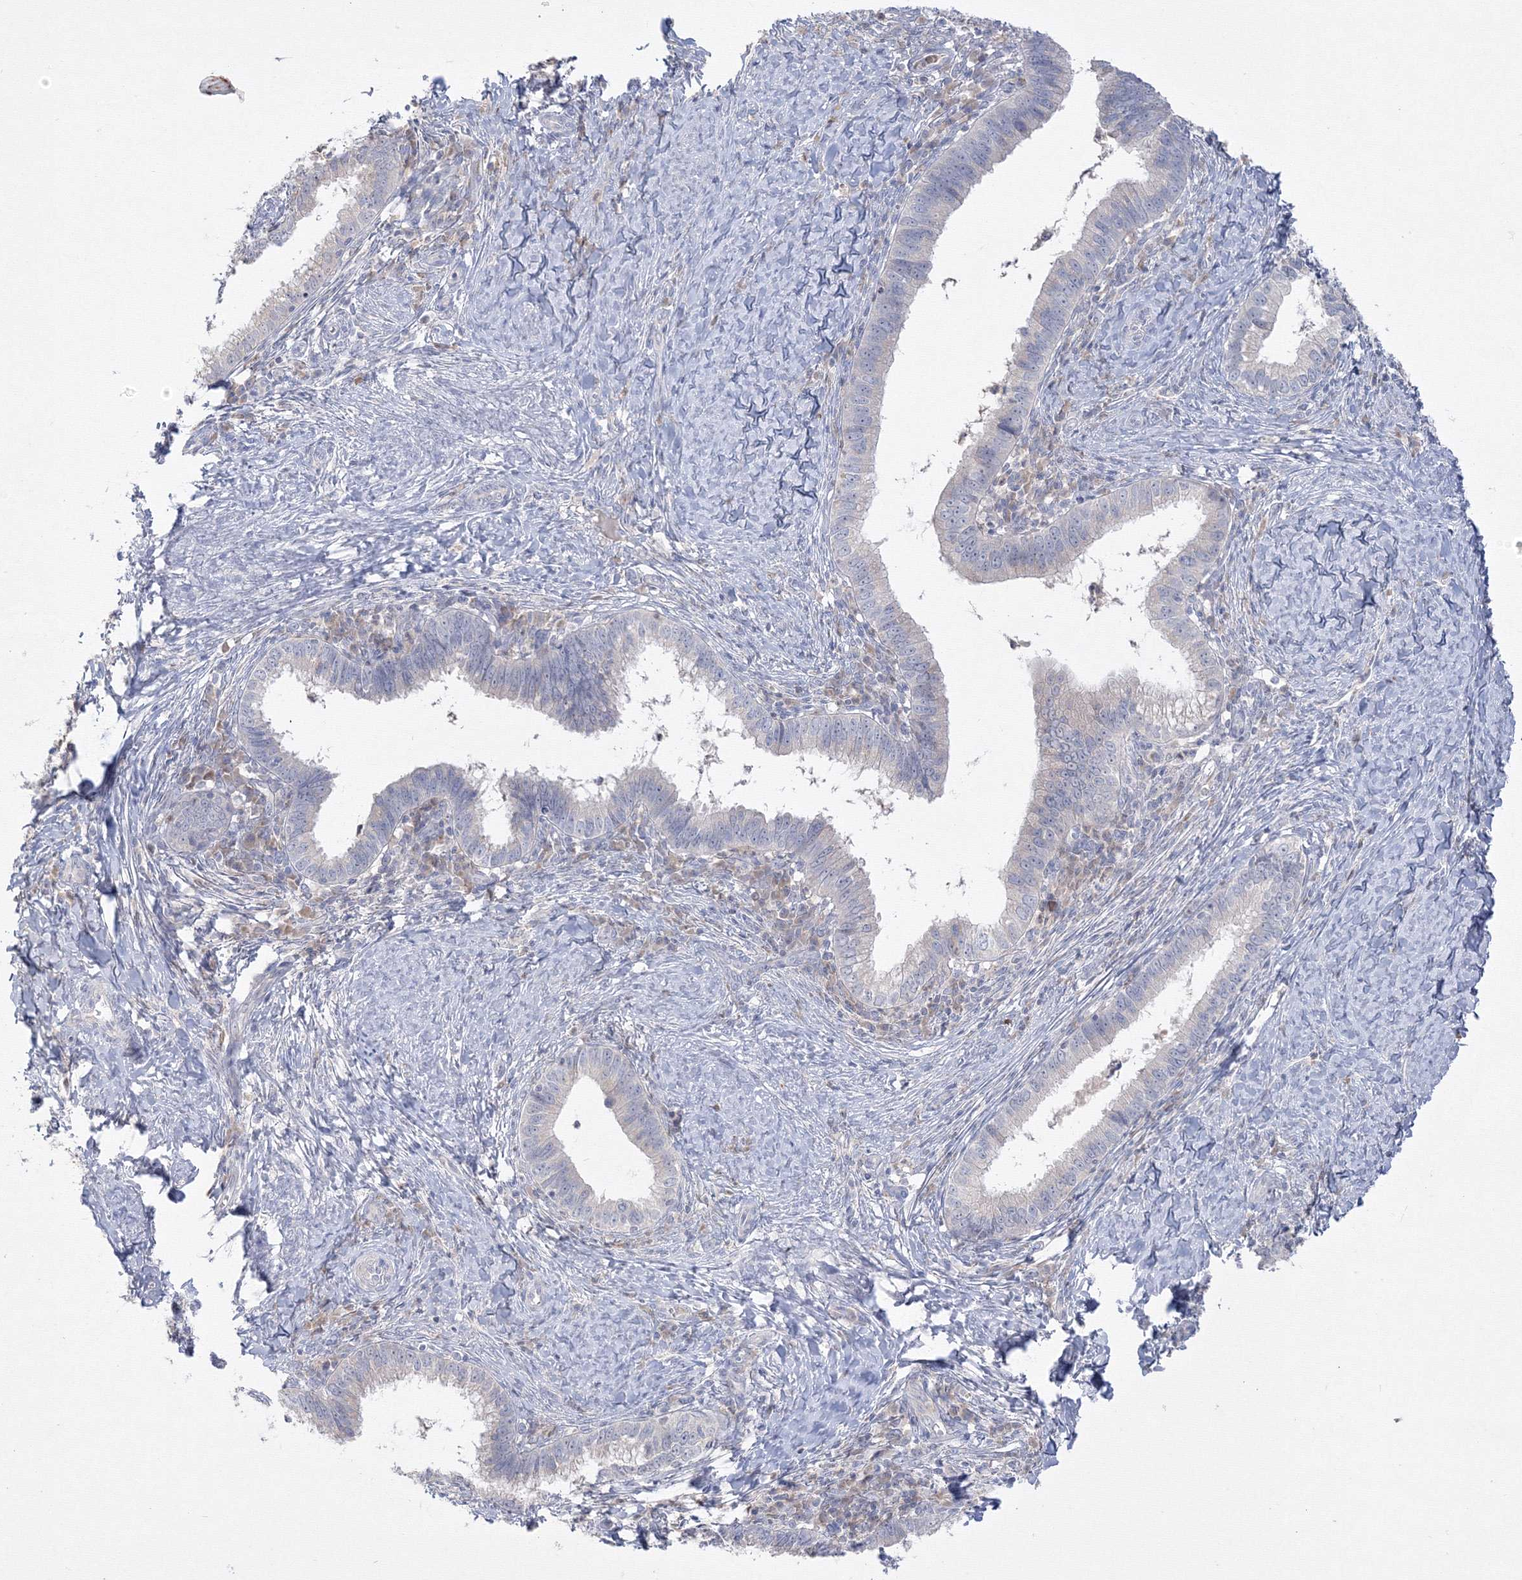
{"staining": {"intensity": "negative", "quantity": "none", "location": "none"}, "tissue": "cervical cancer", "cell_type": "Tumor cells", "image_type": "cancer", "snomed": [{"axis": "morphology", "description": "Adenocarcinoma, NOS"}, {"axis": "topography", "description": "Cervix"}], "caption": "The micrograph reveals no significant staining in tumor cells of cervical adenocarcinoma.", "gene": "FBXL8", "patient": {"sex": "female", "age": 36}}